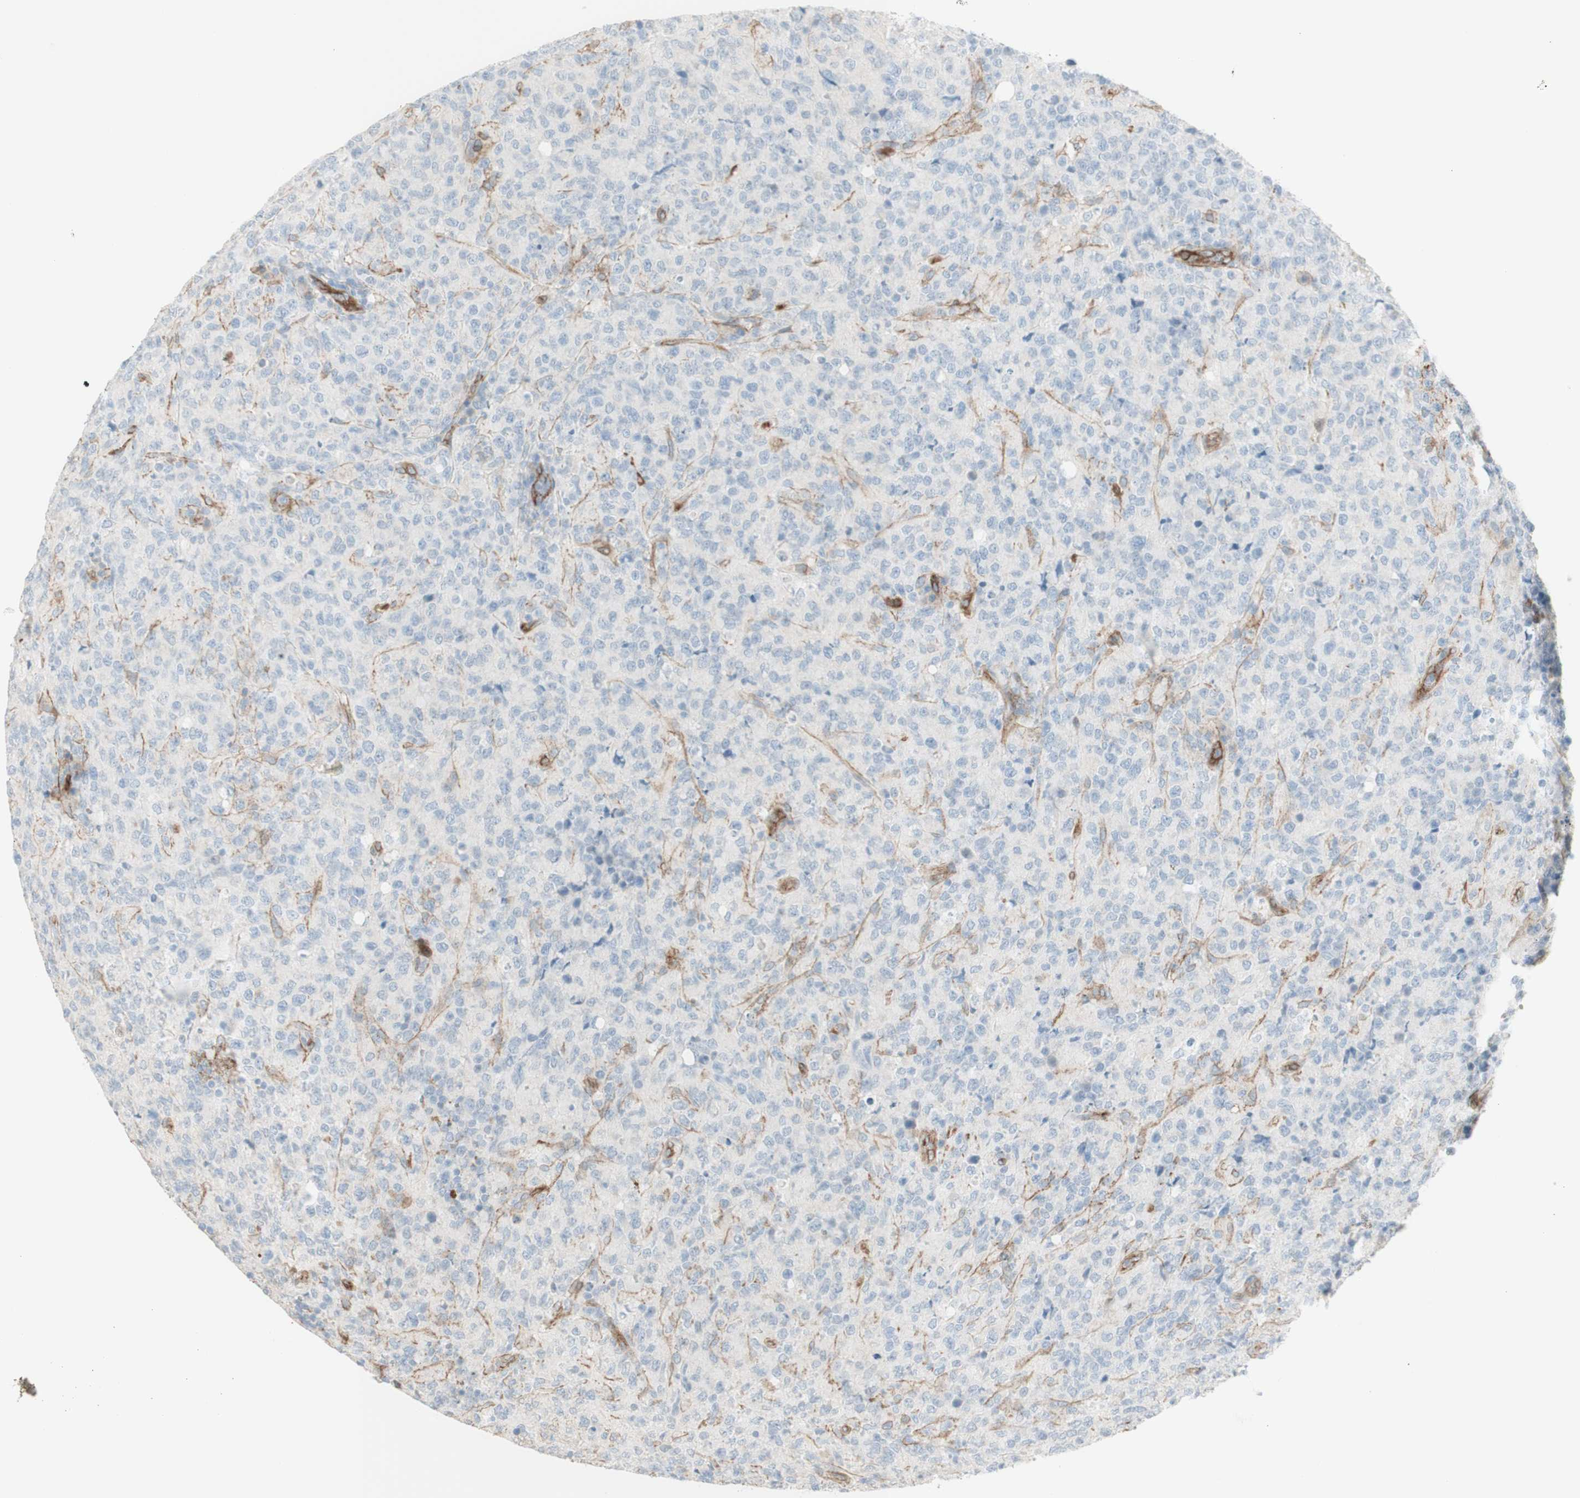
{"staining": {"intensity": "moderate", "quantity": "25%-75%", "location": "cytoplasmic/membranous"}, "tissue": "lymphoma", "cell_type": "Tumor cells", "image_type": "cancer", "snomed": [{"axis": "morphology", "description": "Malignant lymphoma, non-Hodgkin's type, High grade"}, {"axis": "topography", "description": "Tonsil"}], "caption": "Immunohistochemistry micrograph of neoplastic tissue: human lymphoma stained using IHC reveals medium levels of moderate protein expression localized specifically in the cytoplasmic/membranous of tumor cells, appearing as a cytoplasmic/membranous brown color.", "gene": "MYO6", "patient": {"sex": "female", "age": 36}}